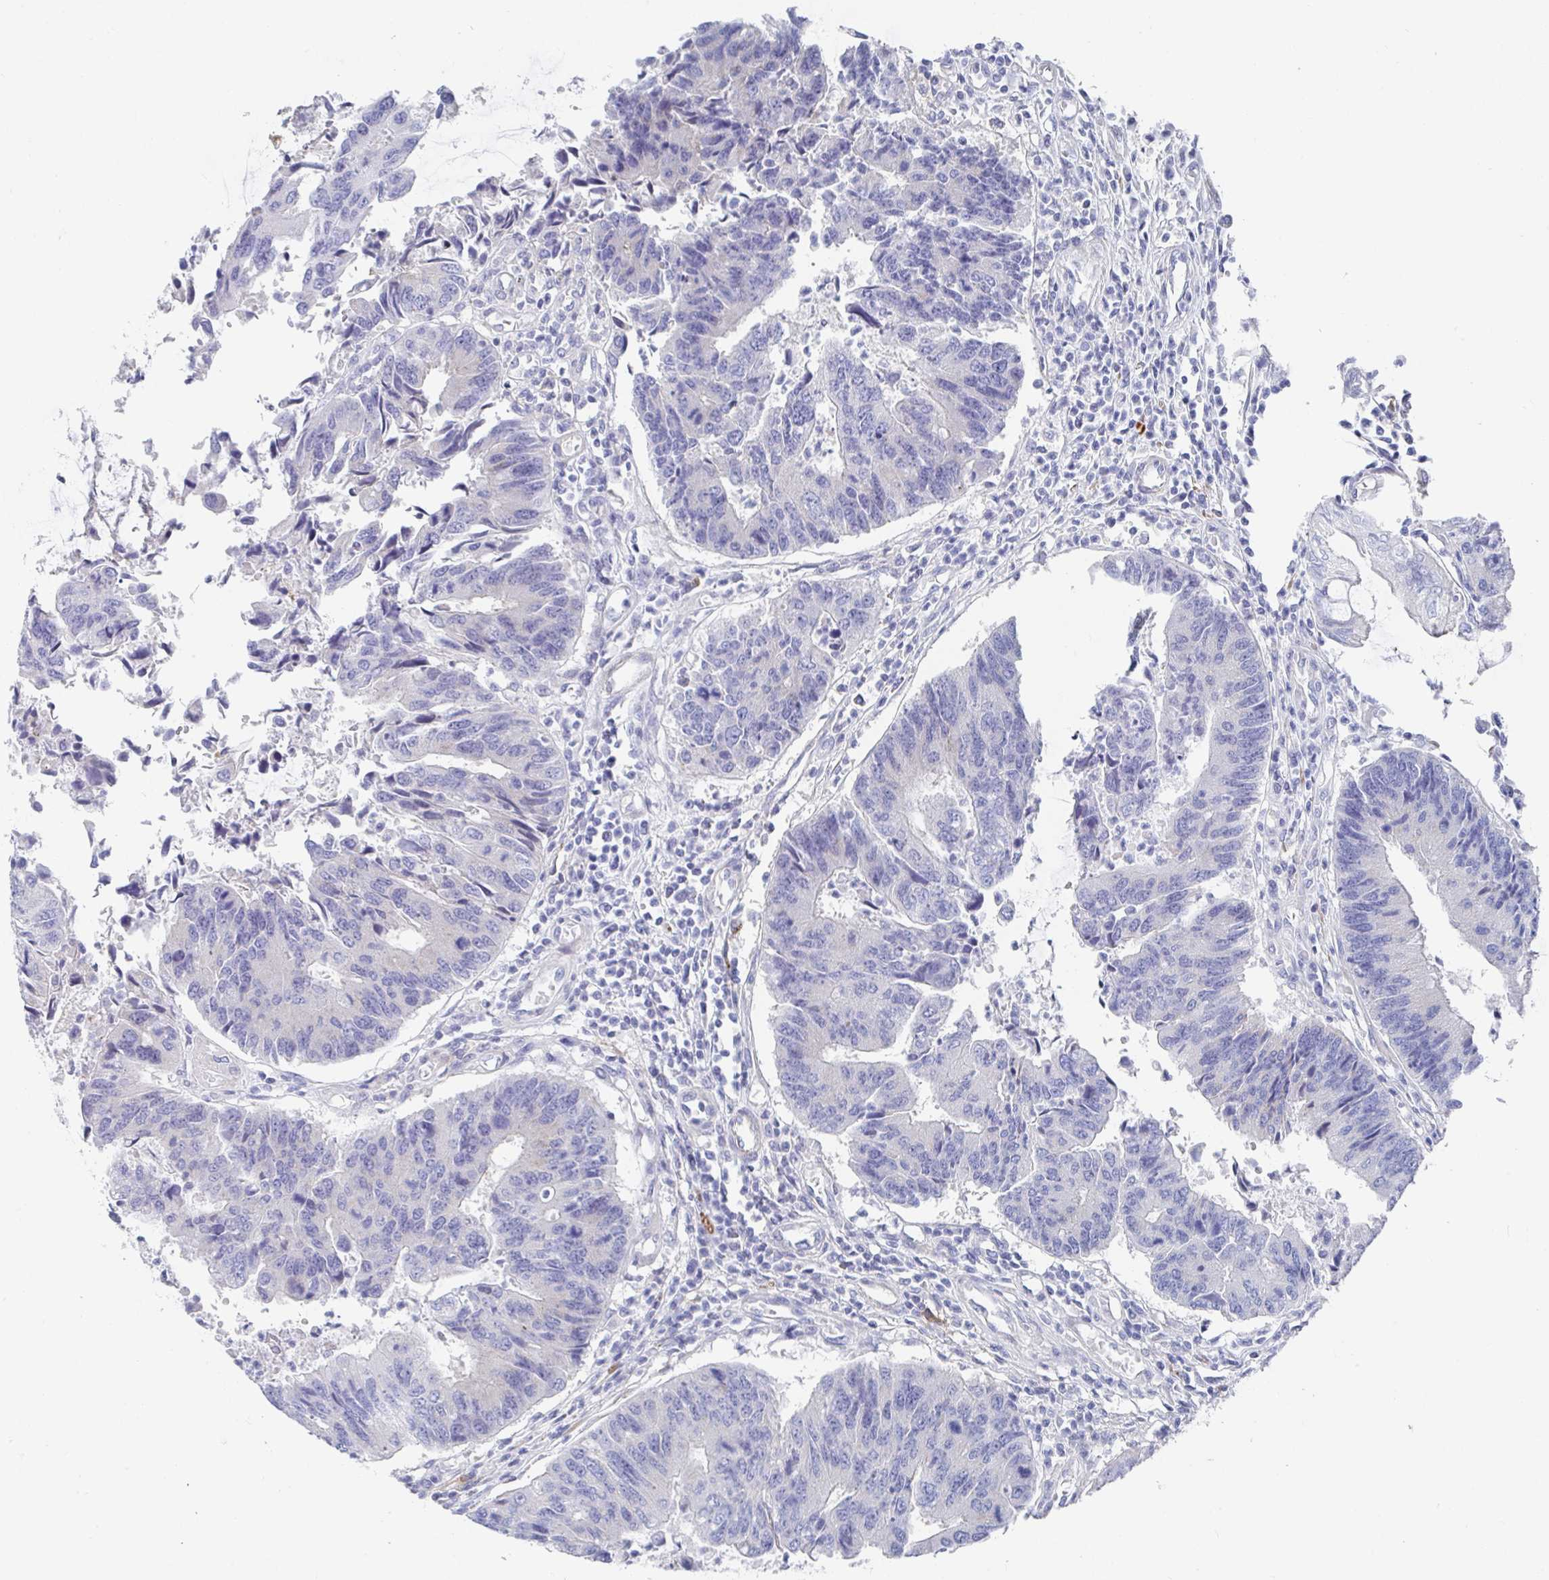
{"staining": {"intensity": "negative", "quantity": "none", "location": "none"}, "tissue": "colorectal cancer", "cell_type": "Tumor cells", "image_type": "cancer", "snomed": [{"axis": "morphology", "description": "Adenocarcinoma, NOS"}, {"axis": "topography", "description": "Colon"}], "caption": "Colorectal adenocarcinoma was stained to show a protein in brown. There is no significant positivity in tumor cells. (DAB immunohistochemistry, high magnification).", "gene": "ZFP82", "patient": {"sex": "female", "age": 67}}